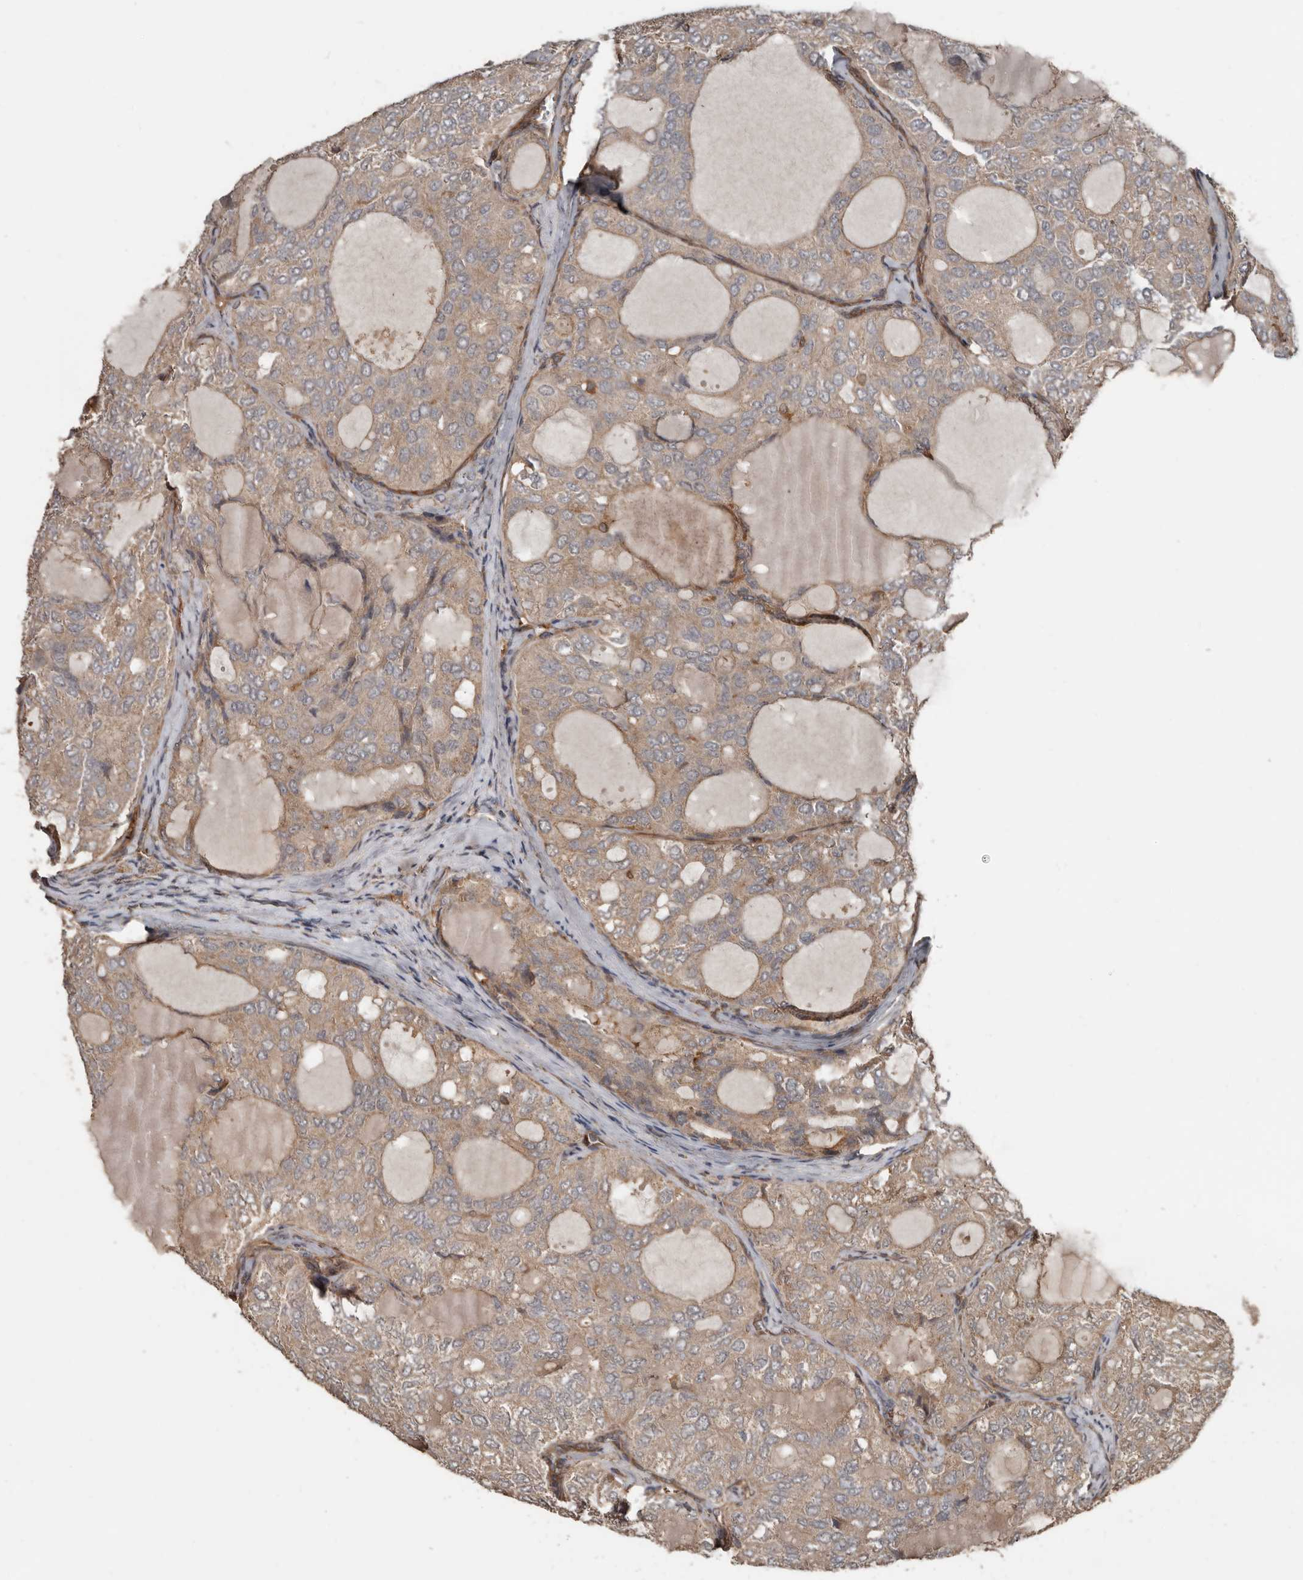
{"staining": {"intensity": "weak", "quantity": ">75%", "location": "cytoplasmic/membranous"}, "tissue": "thyroid cancer", "cell_type": "Tumor cells", "image_type": "cancer", "snomed": [{"axis": "morphology", "description": "Follicular adenoma carcinoma, NOS"}, {"axis": "topography", "description": "Thyroid gland"}], "caption": "The image reveals staining of follicular adenoma carcinoma (thyroid), revealing weak cytoplasmic/membranous protein positivity (brown color) within tumor cells.", "gene": "EXOC3L1", "patient": {"sex": "male", "age": 75}}